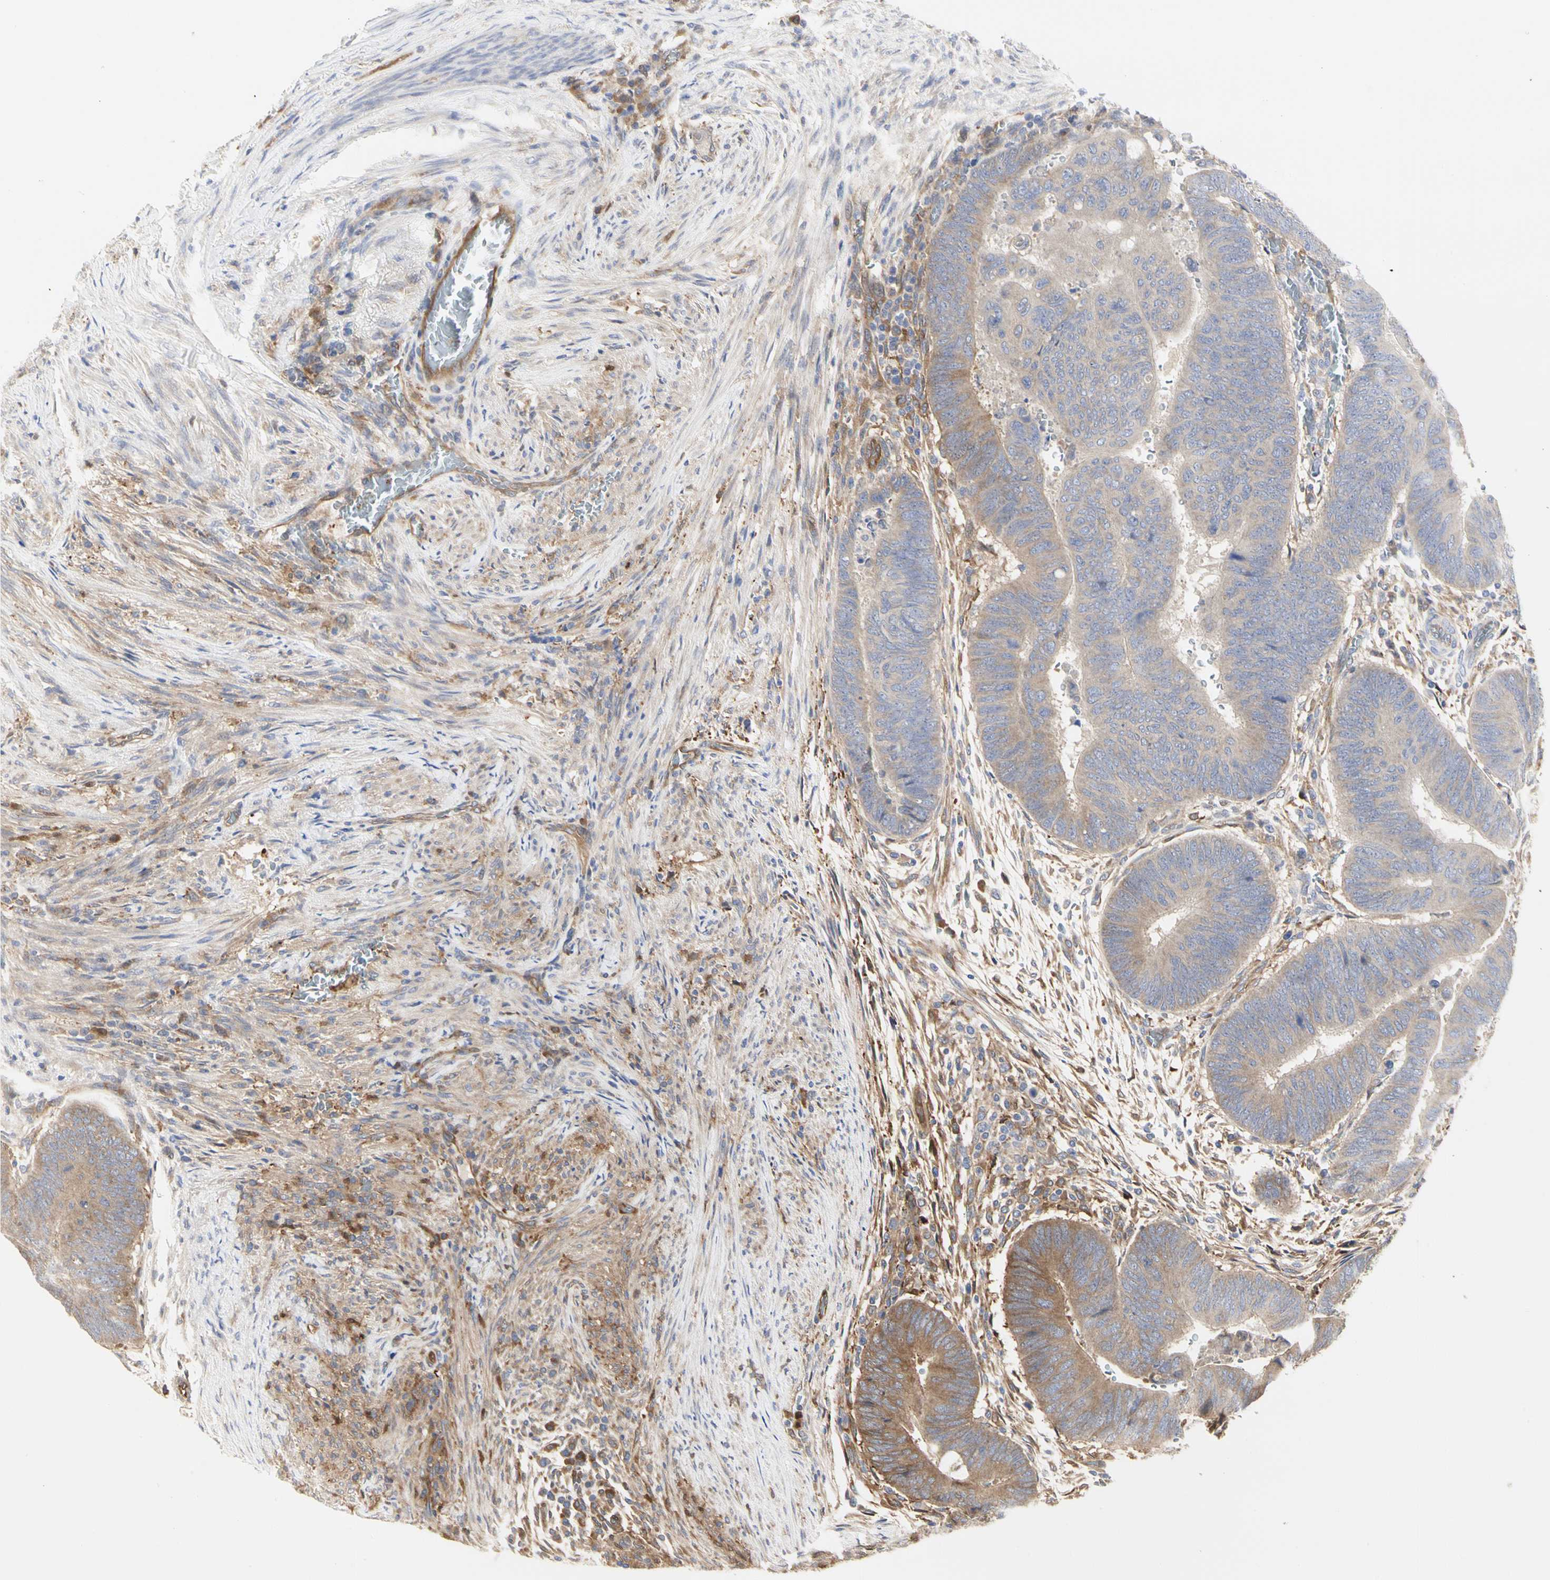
{"staining": {"intensity": "weak", "quantity": ">75%", "location": "cytoplasmic/membranous"}, "tissue": "colorectal cancer", "cell_type": "Tumor cells", "image_type": "cancer", "snomed": [{"axis": "morphology", "description": "Normal tissue, NOS"}, {"axis": "morphology", "description": "Adenocarcinoma, NOS"}, {"axis": "topography", "description": "Rectum"}, {"axis": "topography", "description": "Peripheral nerve tissue"}], "caption": "This image demonstrates immunohistochemistry staining of human colorectal adenocarcinoma, with low weak cytoplasmic/membranous staining in approximately >75% of tumor cells.", "gene": "C3orf52", "patient": {"sex": "male", "age": 92}}